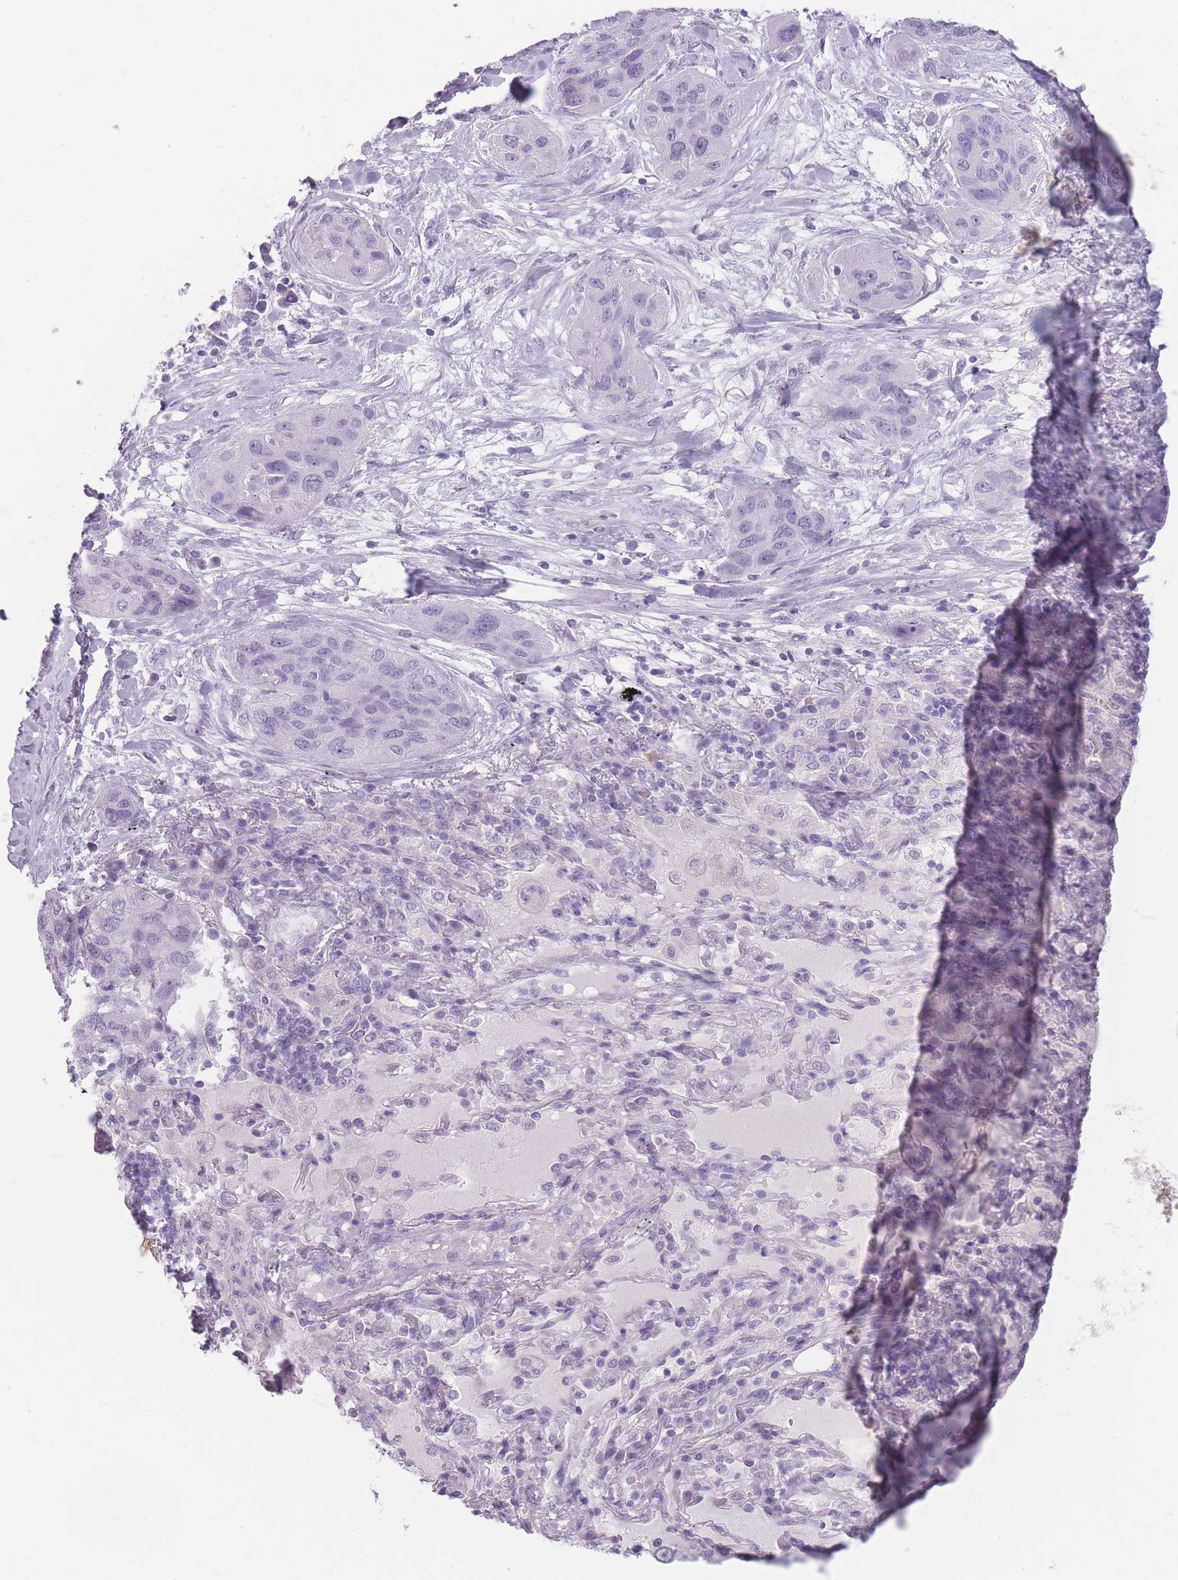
{"staining": {"intensity": "negative", "quantity": "none", "location": "none"}, "tissue": "lung cancer", "cell_type": "Tumor cells", "image_type": "cancer", "snomed": [{"axis": "morphology", "description": "Squamous cell carcinoma, NOS"}, {"axis": "topography", "description": "Lung"}], "caption": "Histopathology image shows no significant protein positivity in tumor cells of squamous cell carcinoma (lung).", "gene": "CCNO", "patient": {"sex": "female", "age": 70}}